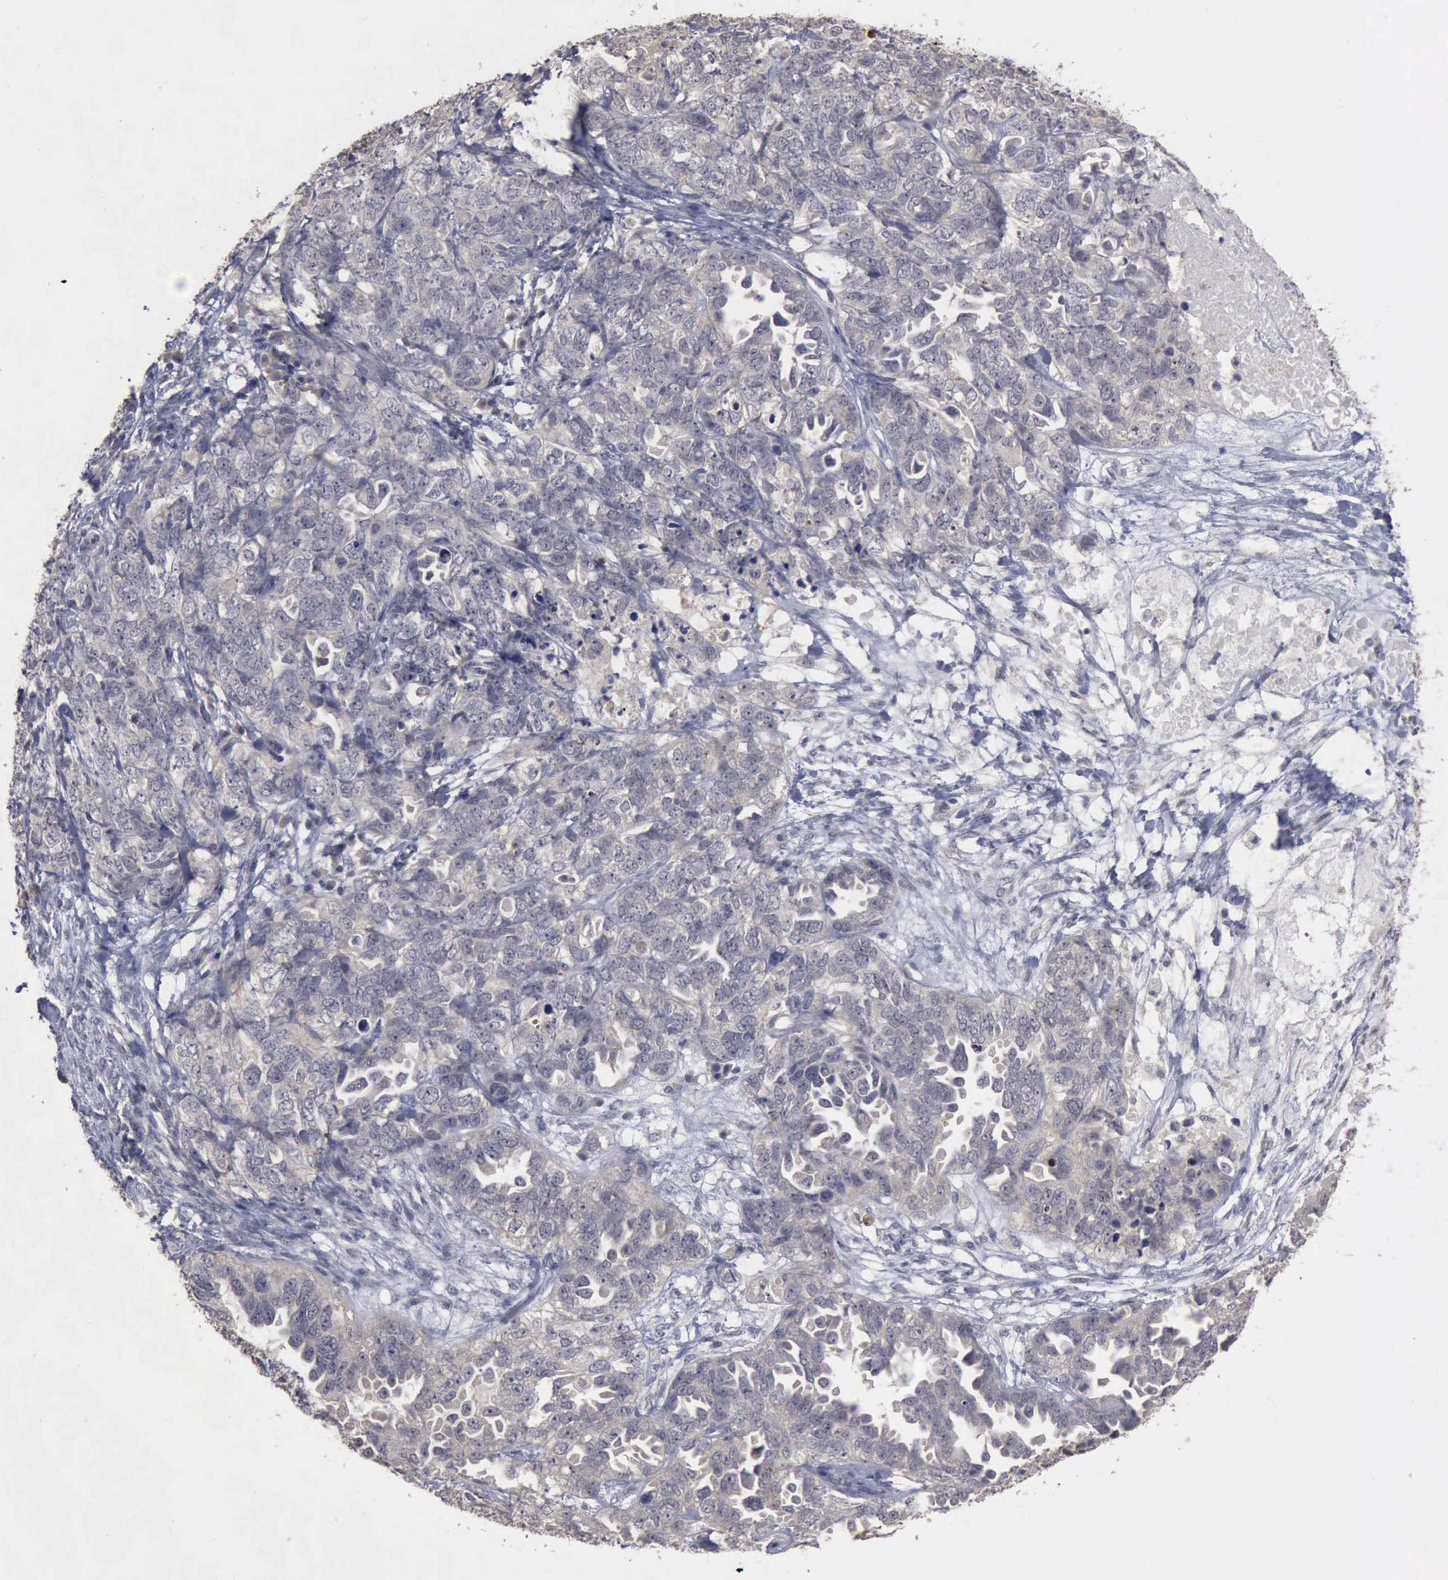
{"staining": {"intensity": "negative", "quantity": "none", "location": "none"}, "tissue": "ovarian cancer", "cell_type": "Tumor cells", "image_type": "cancer", "snomed": [{"axis": "morphology", "description": "Cystadenocarcinoma, serous, NOS"}, {"axis": "topography", "description": "Ovary"}], "caption": "This is an immunohistochemistry (IHC) histopathology image of ovarian serous cystadenocarcinoma. There is no expression in tumor cells.", "gene": "CRKL", "patient": {"sex": "female", "age": 82}}